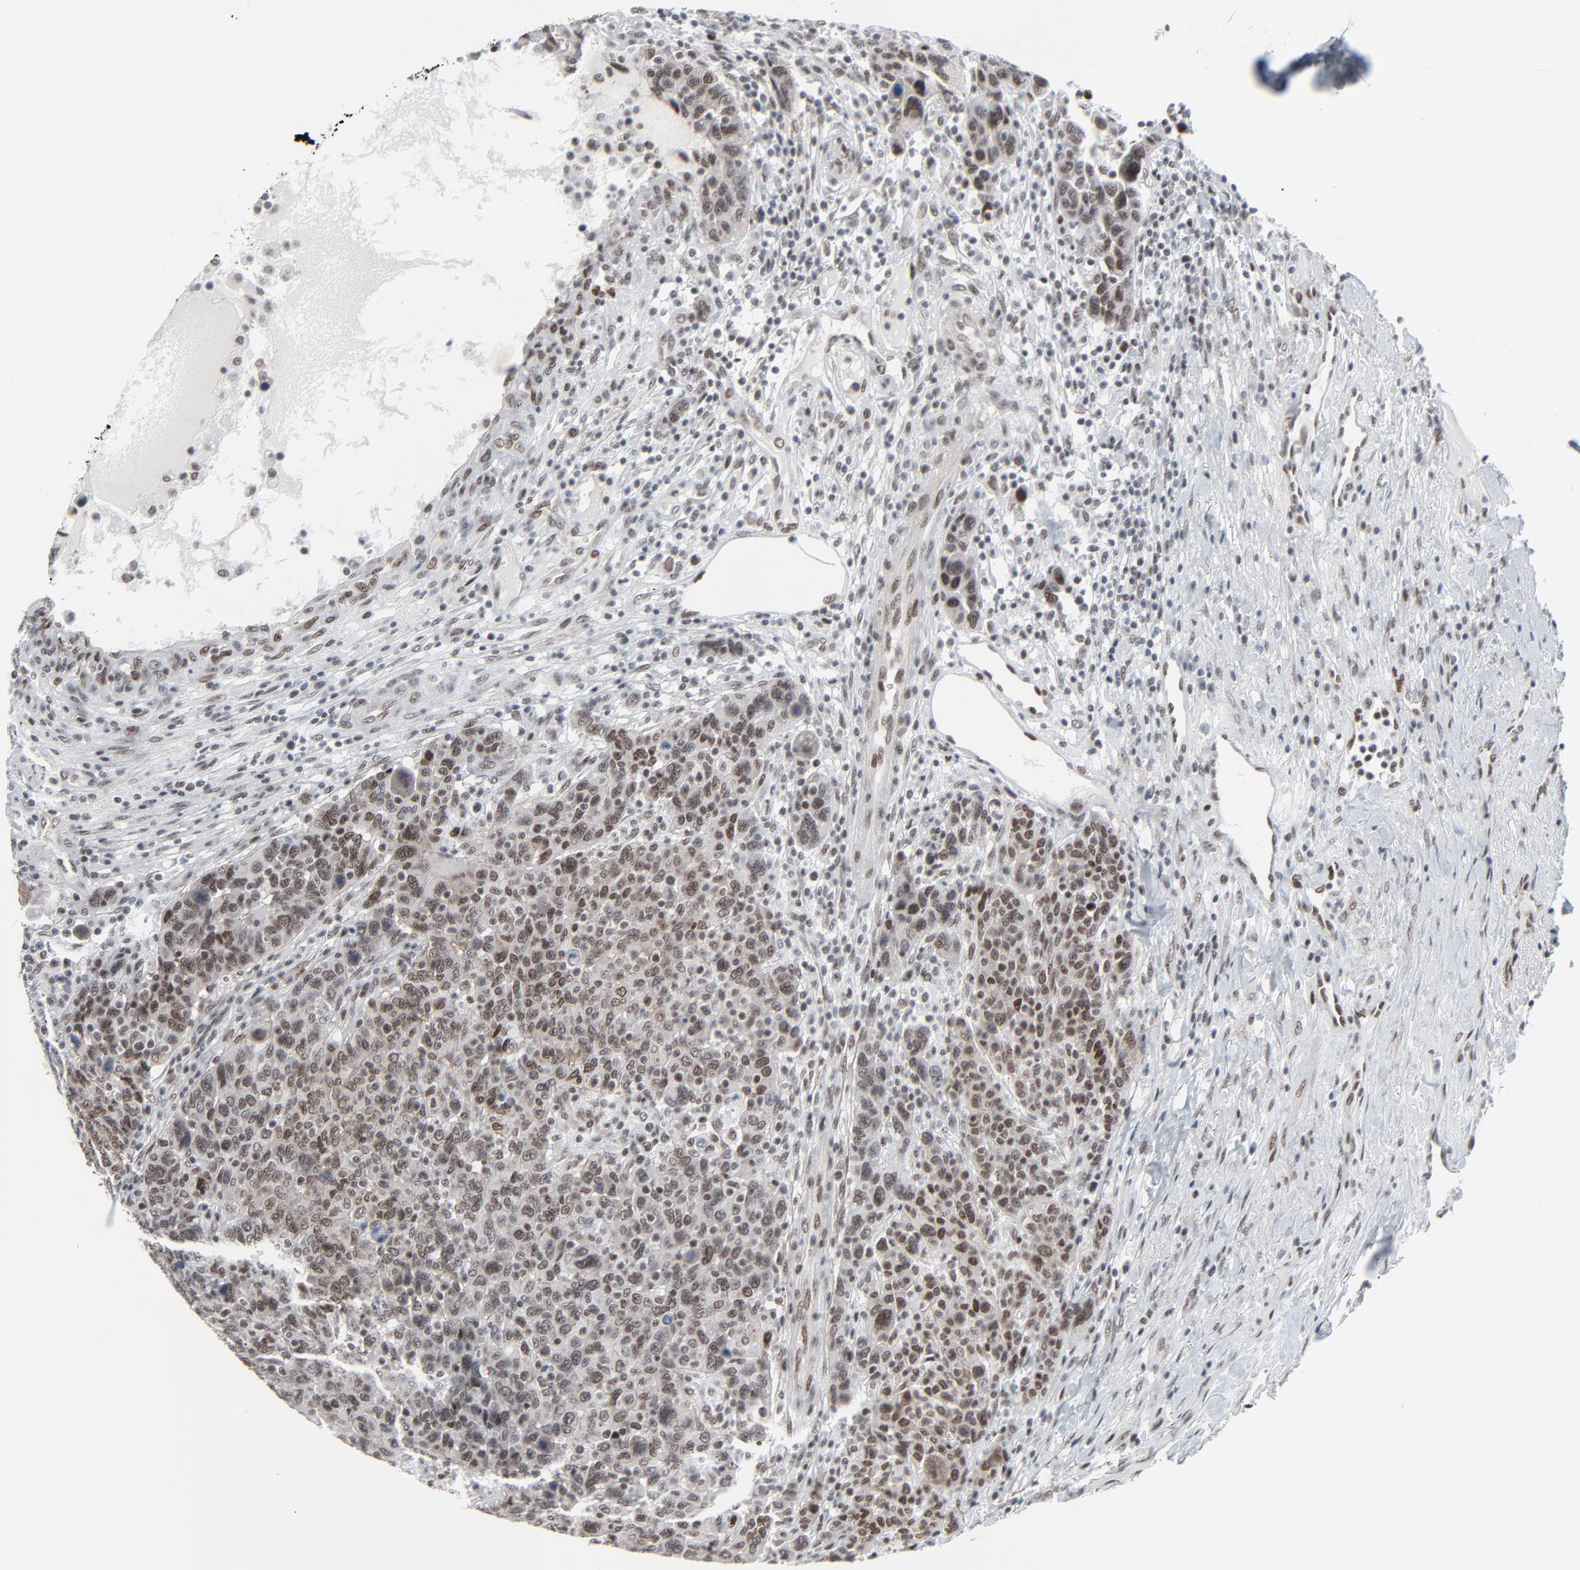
{"staining": {"intensity": "moderate", "quantity": ">75%", "location": "nuclear"}, "tissue": "breast cancer", "cell_type": "Tumor cells", "image_type": "cancer", "snomed": [{"axis": "morphology", "description": "Duct carcinoma"}, {"axis": "topography", "description": "Breast"}], "caption": "Immunohistochemical staining of human infiltrating ductal carcinoma (breast) exhibits medium levels of moderate nuclear protein staining in about >75% of tumor cells.", "gene": "FBXO28", "patient": {"sex": "female", "age": 37}}